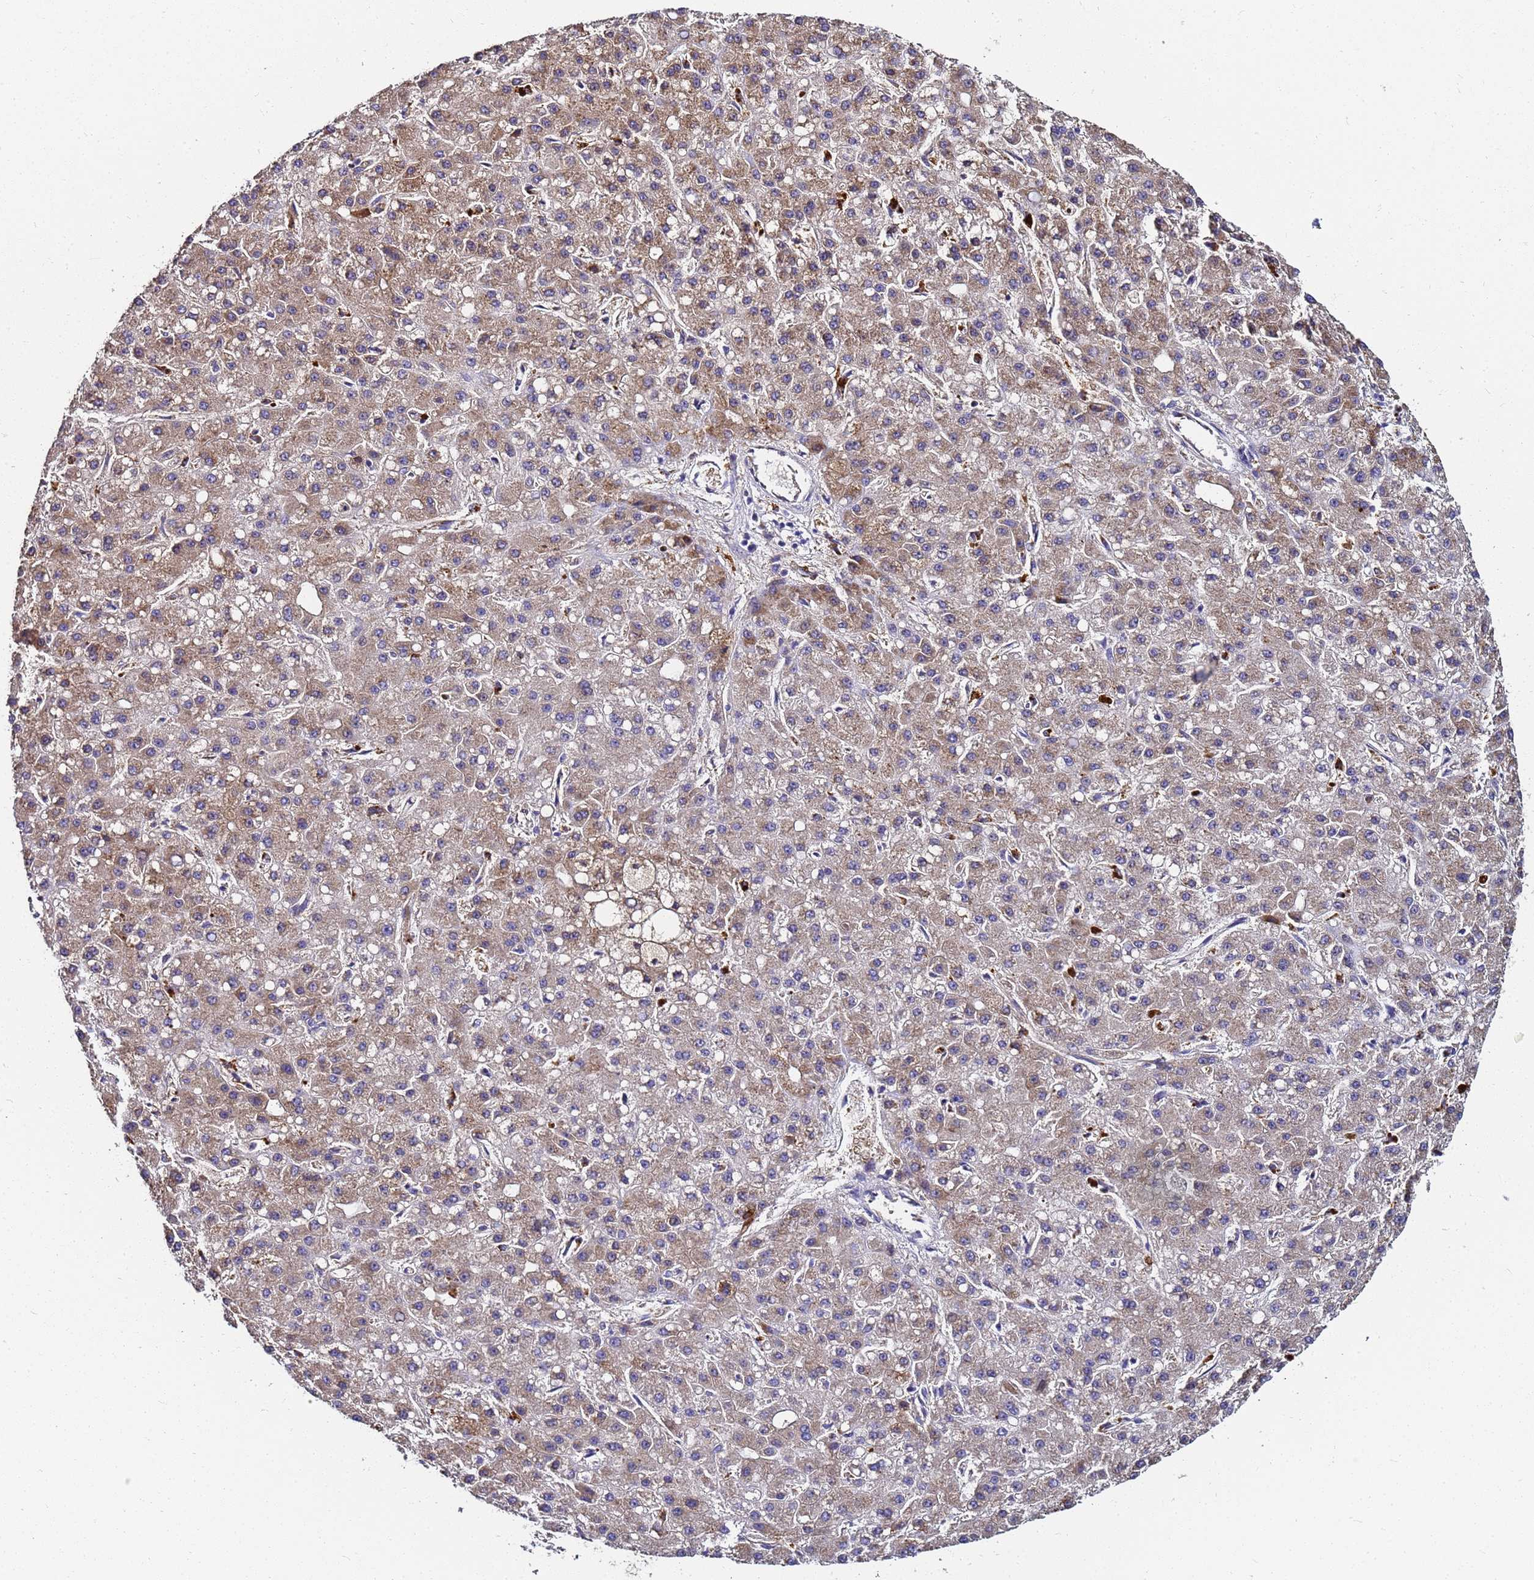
{"staining": {"intensity": "weak", "quantity": "25%-75%", "location": "cytoplasmic/membranous"}, "tissue": "liver cancer", "cell_type": "Tumor cells", "image_type": "cancer", "snomed": [{"axis": "morphology", "description": "Carcinoma, Hepatocellular, NOS"}, {"axis": "topography", "description": "Liver"}], "caption": "Liver cancer (hepatocellular carcinoma) was stained to show a protein in brown. There is low levels of weak cytoplasmic/membranous positivity in approximately 25%-75% of tumor cells.", "gene": "NME1-NME2", "patient": {"sex": "male", "age": 67}}